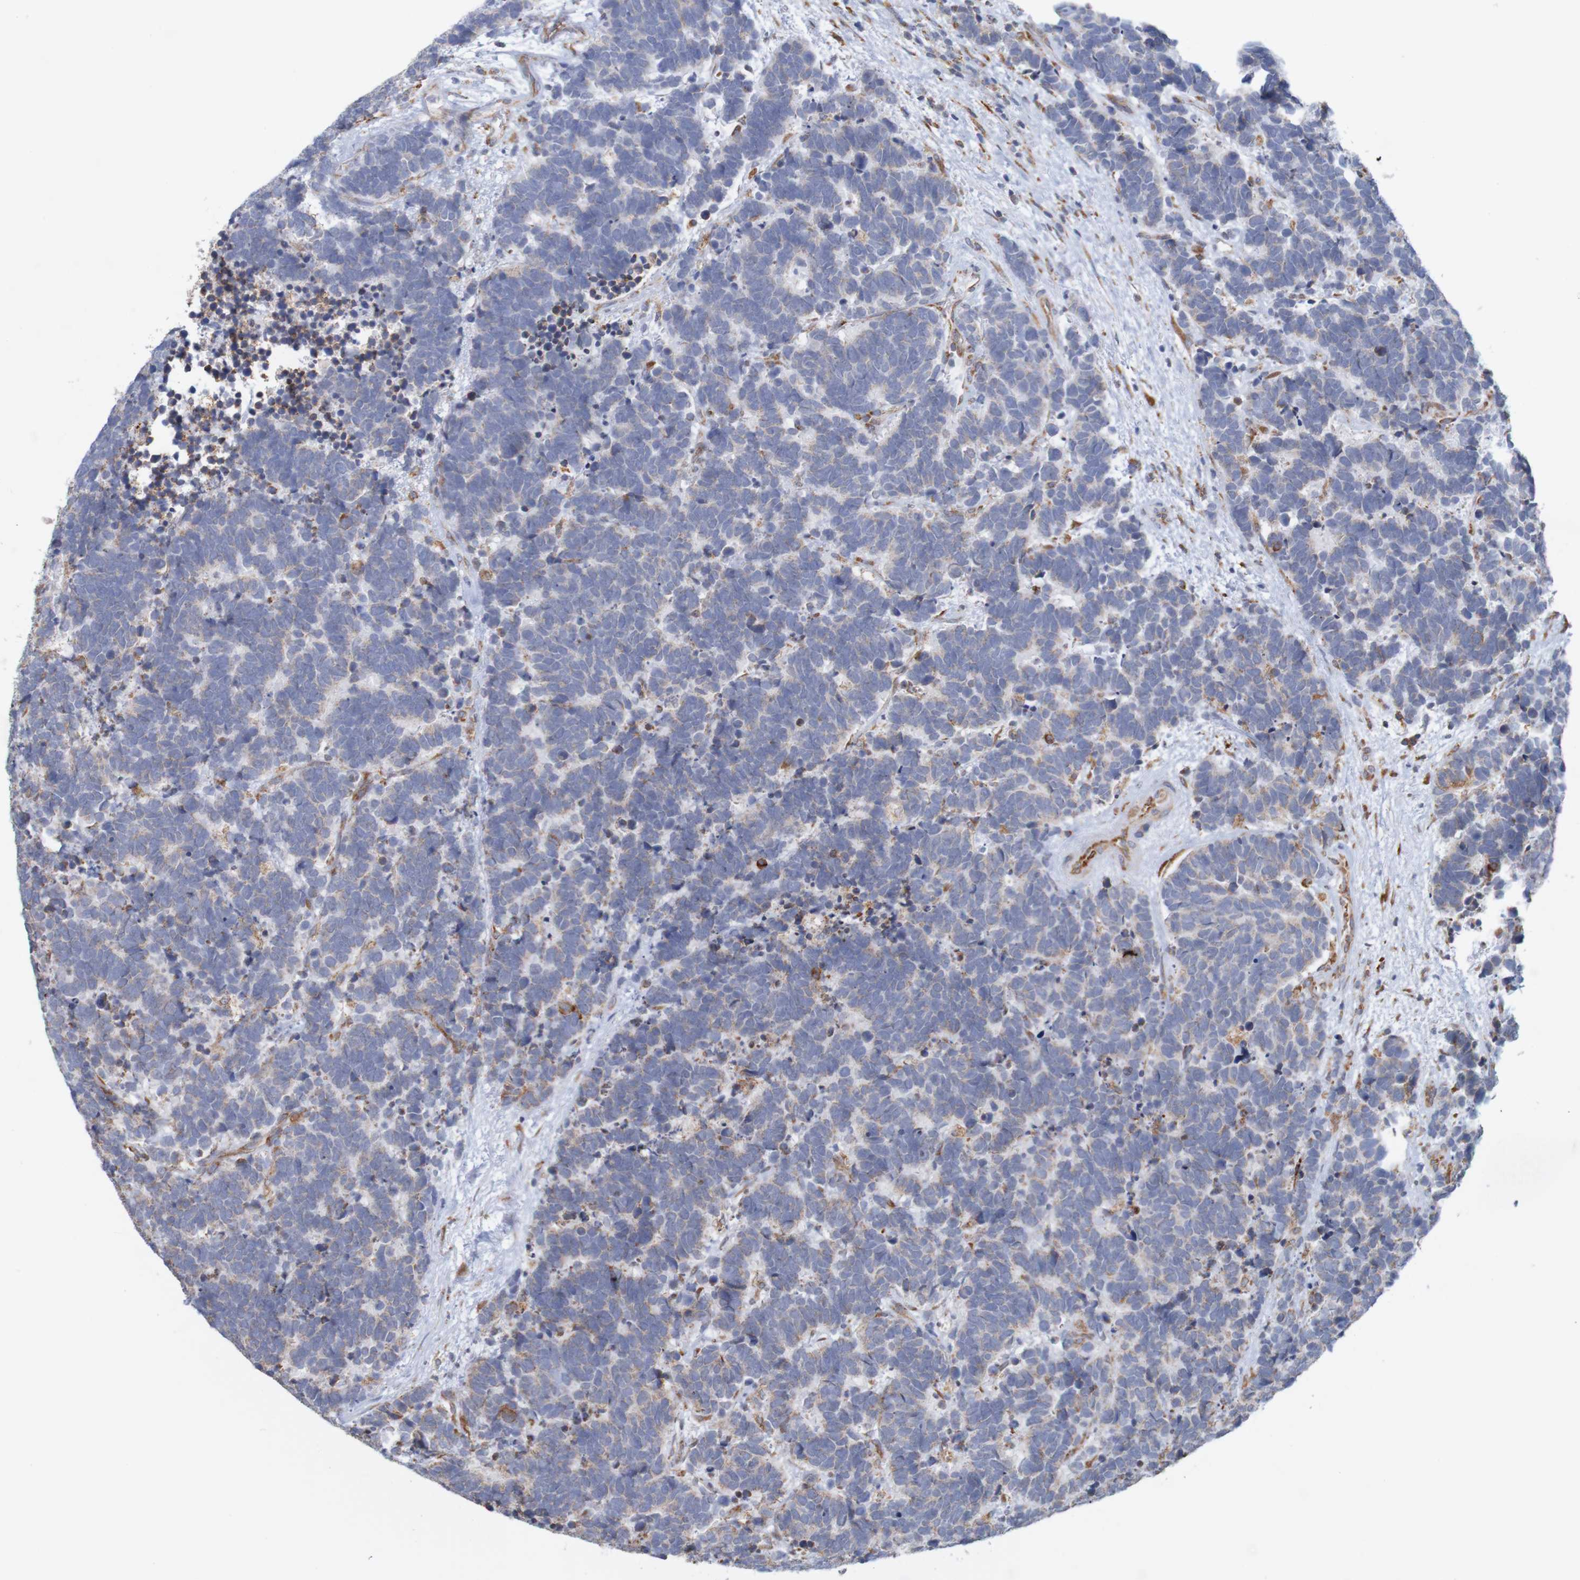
{"staining": {"intensity": "negative", "quantity": "none", "location": "none"}, "tissue": "carcinoid", "cell_type": "Tumor cells", "image_type": "cancer", "snomed": [{"axis": "morphology", "description": "Carcinoma, NOS"}, {"axis": "morphology", "description": "Carcinoid, malignant, NOS"}, {"axis": "topography", "description": "Urinary bladder"}], "caption": "The immunohistochemistry photomicrograph has no significant expression in tumor cells of carcinoid tissue.", "gene": "PDIA3", "patient": {"sex": "male", "age": 57}}